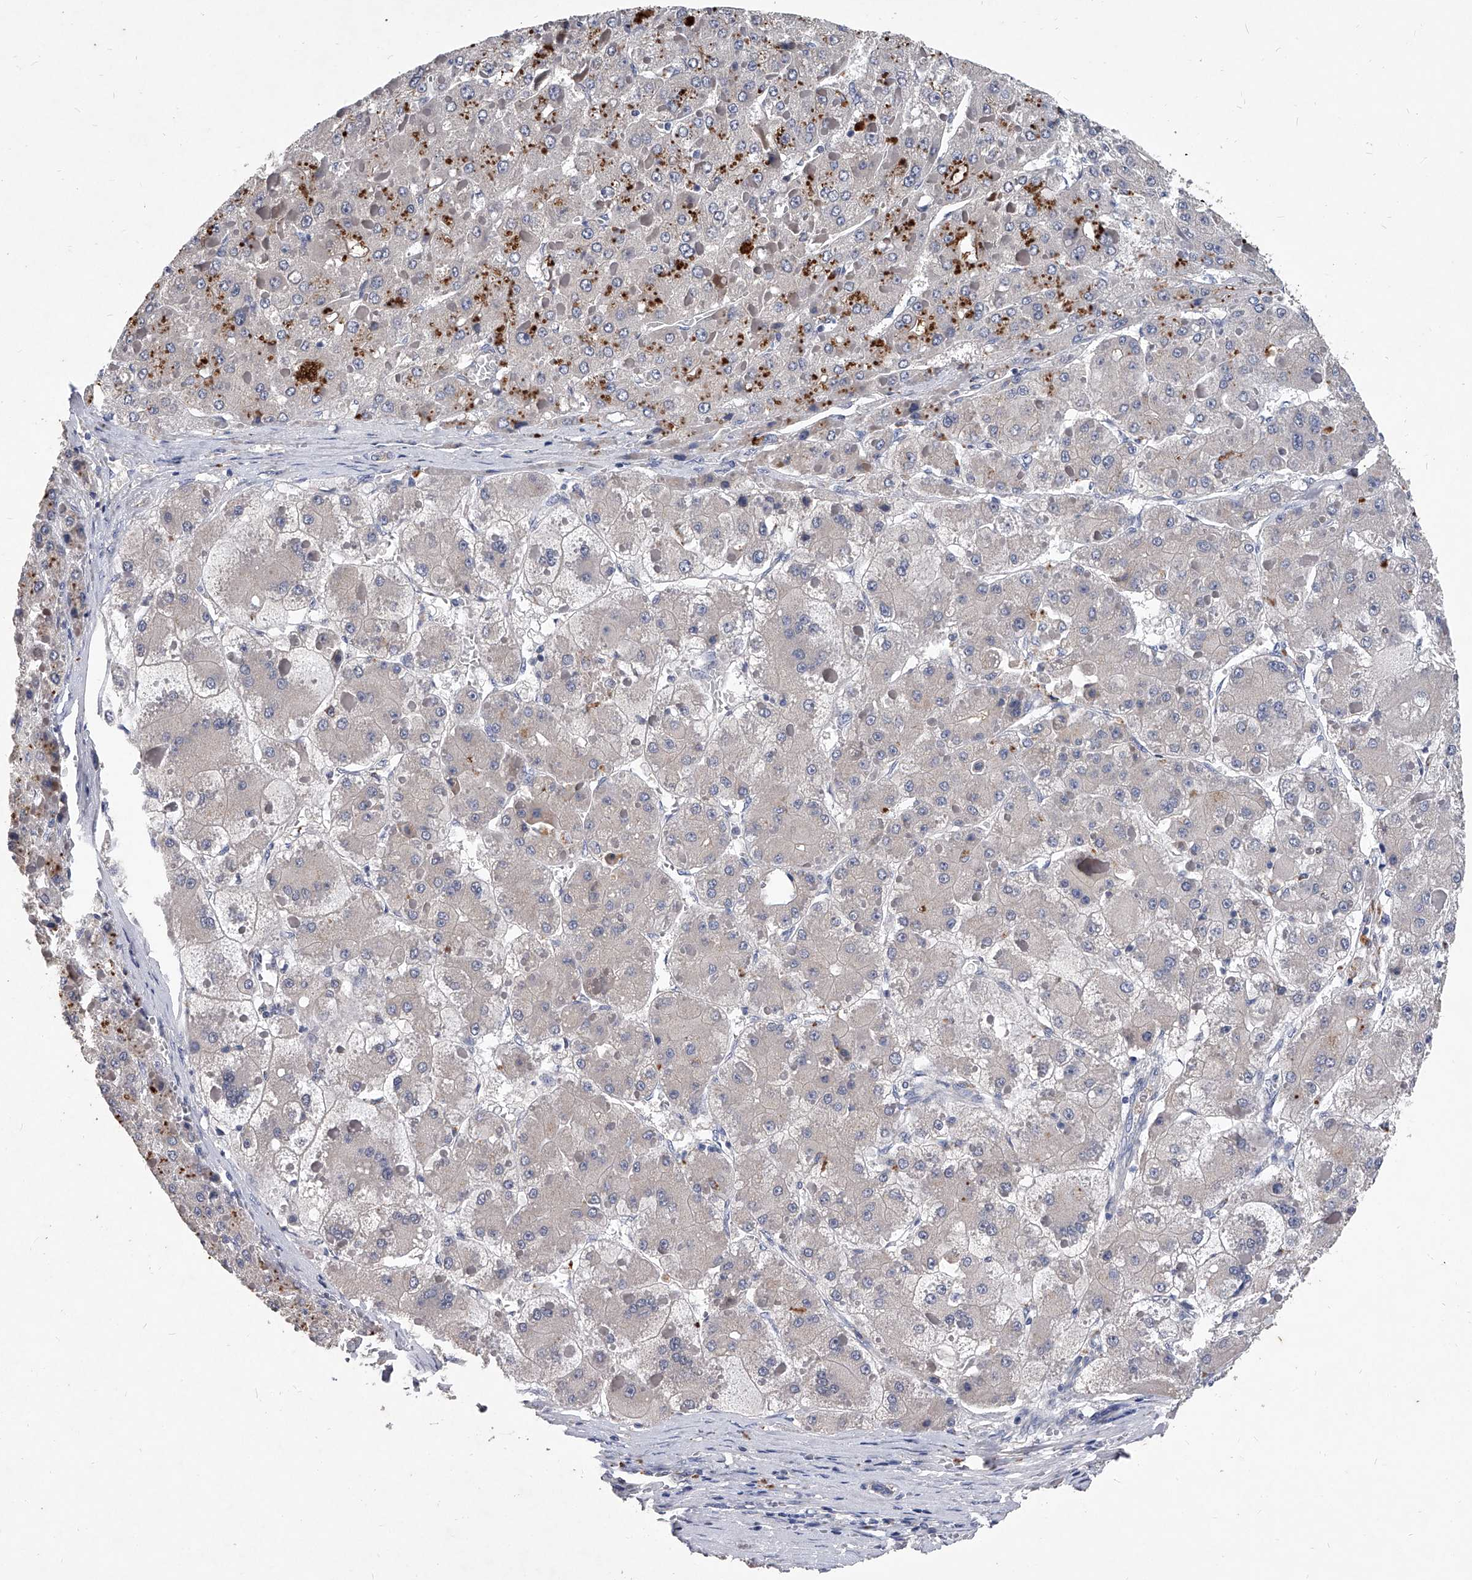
{"staining": {"intensity": "negative", "quantity": "none", "location": "none"}, "tissue": "liver cancer", "cell_type": "Tumor cells", "image_type": "cancer", "snomed": [{"axis": "morphology", "description": "Carcinoma, Hepatocellular, NOS"}, {"axis": "topography", "description": "Liver"}], "caption": "Liver cancer stained for a protein using immunohistochemistry demonstrates no staining tumor cells.", "gene": "C5", "patient": {"sex": "female", "age": 73}}